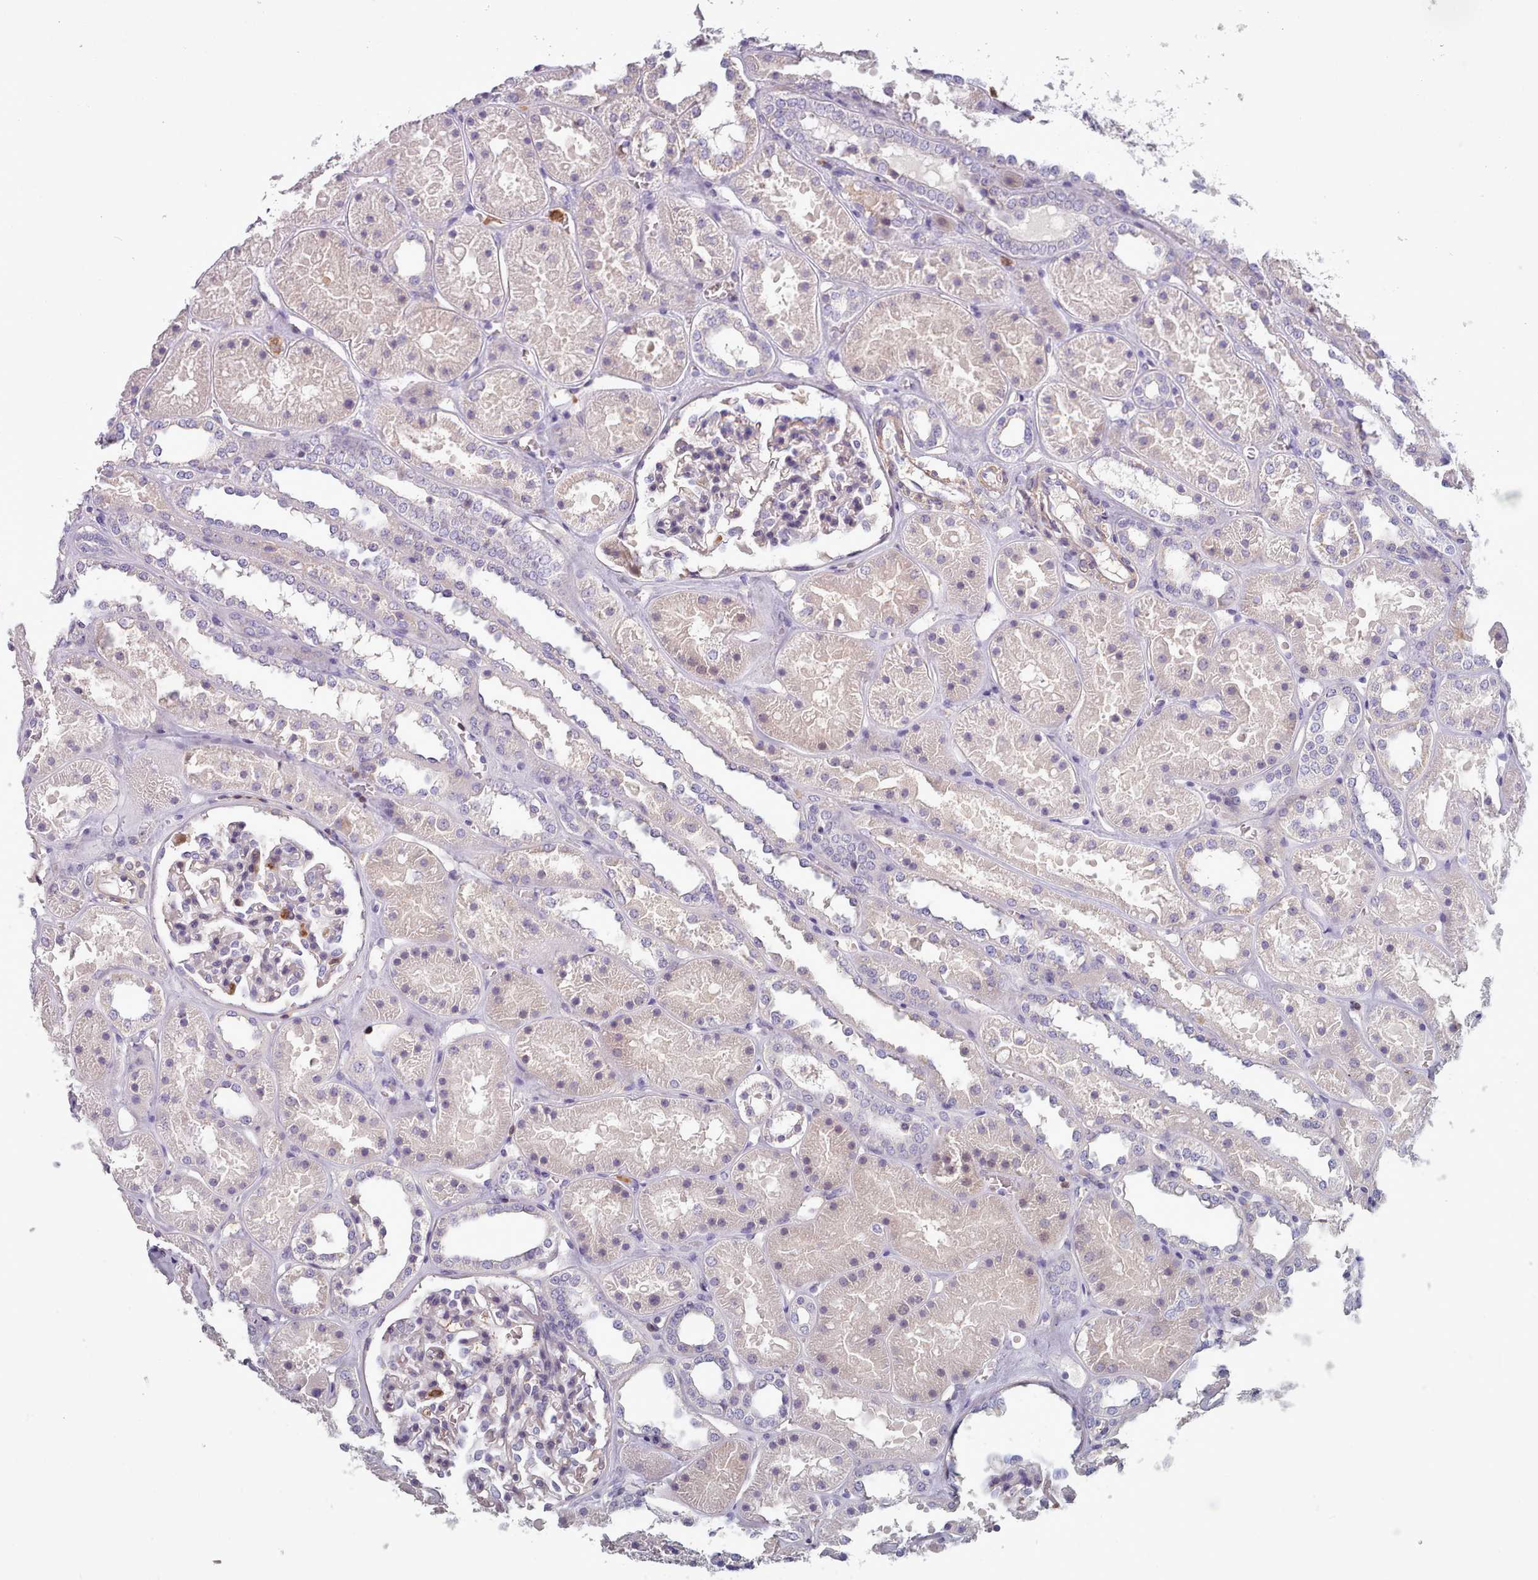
{"staining": {"intensity": "moderate", "quantity": "<25%", "location": "cytoplasmic/membranous"}, "tissue": "kidney", "cell_type": "Cells in glomeruli", "image_type": "normal", "snomed": [{"axis": "morphology", "description": "Normal tissue, NOS"}, {"axis": "topography", "description": "Kidney"}], "caption": "An IHC photomicrograph of normal tissue is shown. Protein staining in brown labels moderate cytoplasmic/membranous positivity in kidney within cells in glomeruli. (brown staining indicates protein expression, while blue staining denotes nuclei).", "gene": "RAC1", "patient": {"sex": "female", "age": 41}}